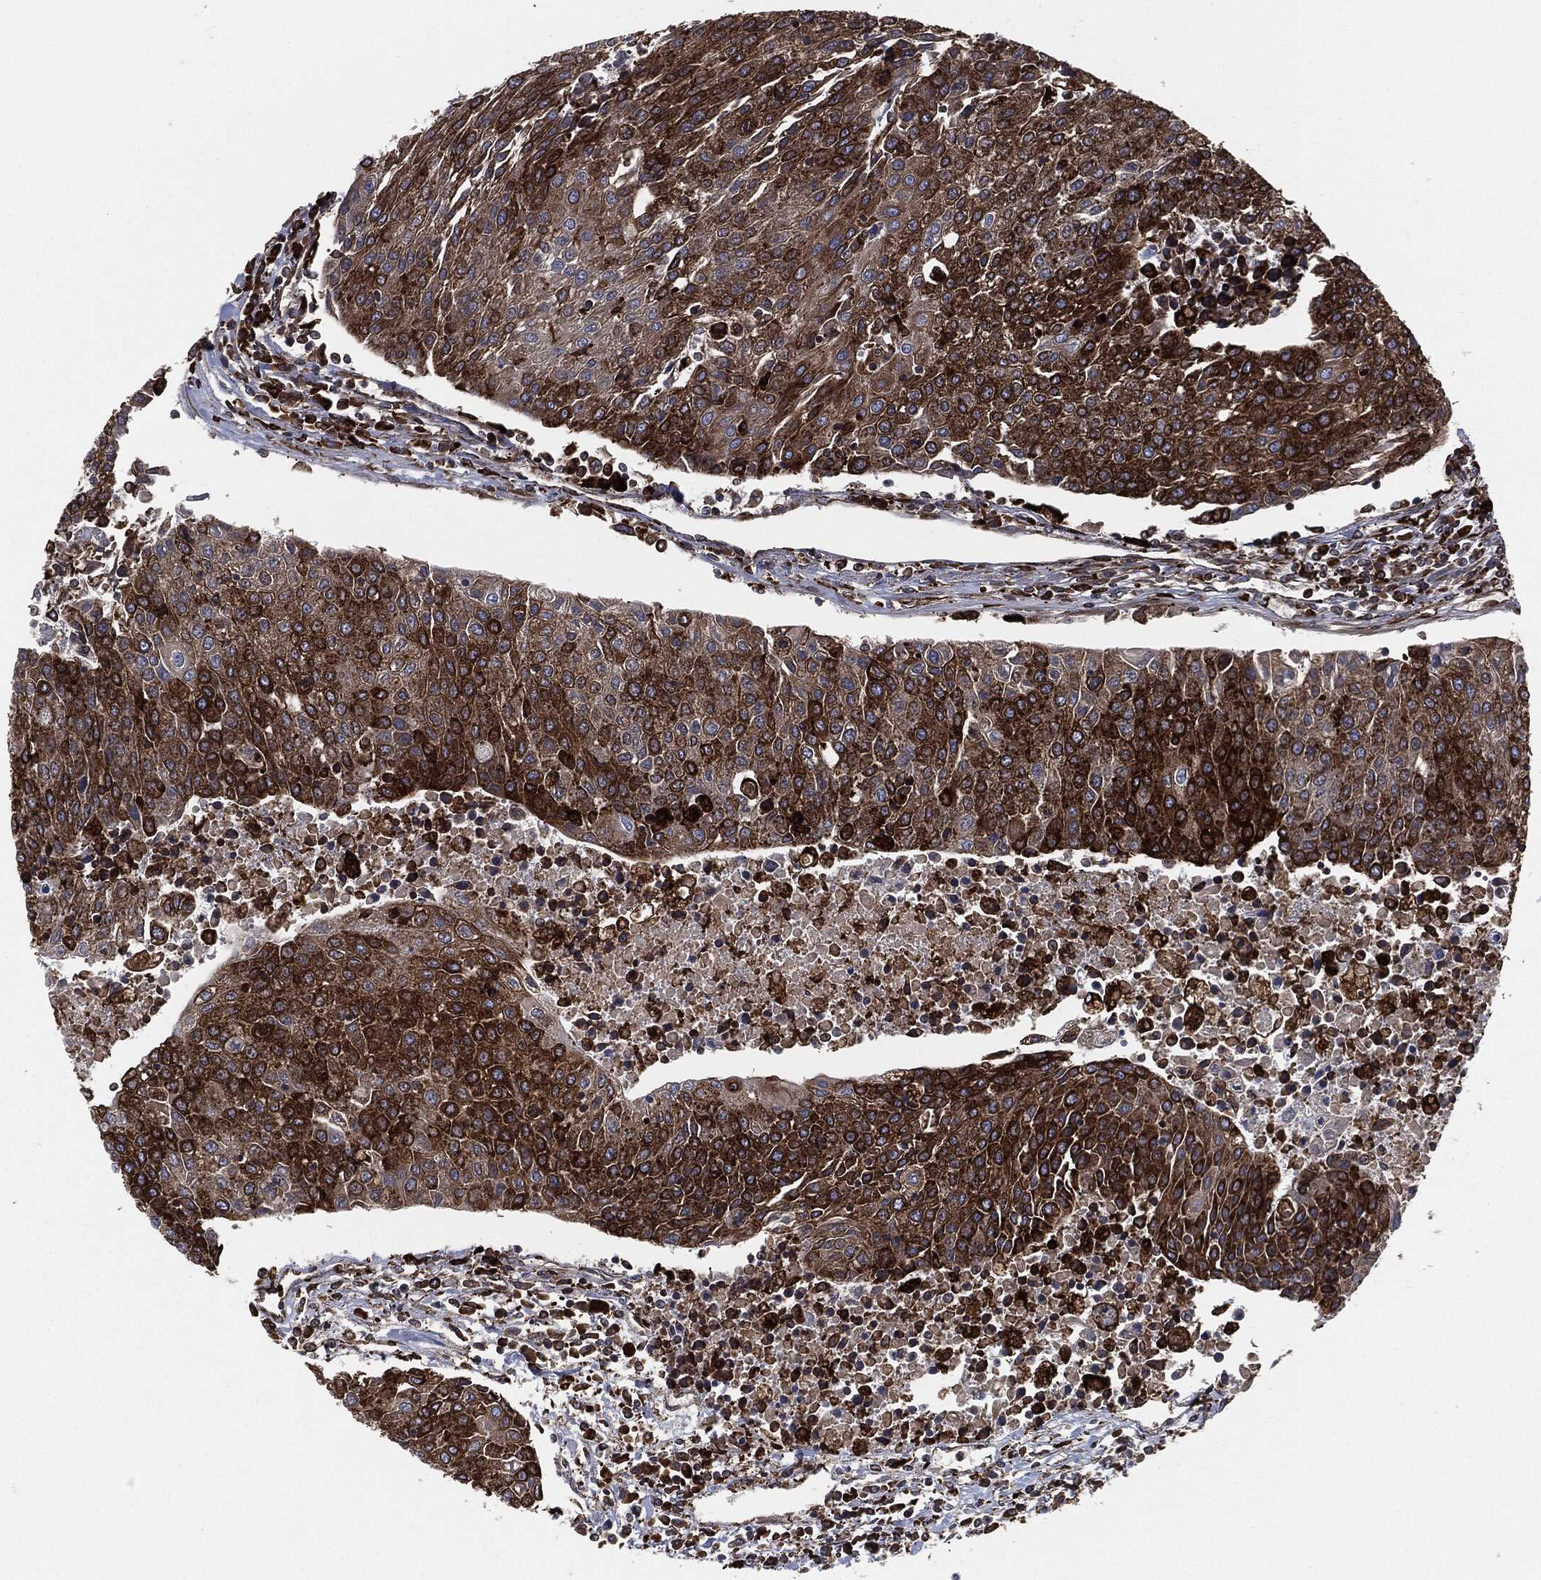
{"staining": {"intensity": "strong", "quantity": ">75%", "location": "cytoplasmic/membranous"}, "tissue": "urothelial cancer", "cell_type": "Tumor cells", "image_type": "cancer", "snomed": [{"axis": "morphology", "description": "Urothelial carcinoma, High grade"}, {"axis": "topography", "description": "Urinary bladder"}], "caption": "Urothelial cancer was stained to show a protein in brown. There is high levels of strong cytoplasmic/membranous expression in approximately >75% of tumor cells.", "gene": "CALR", "patient": {"sex": "female", "age": 85}}